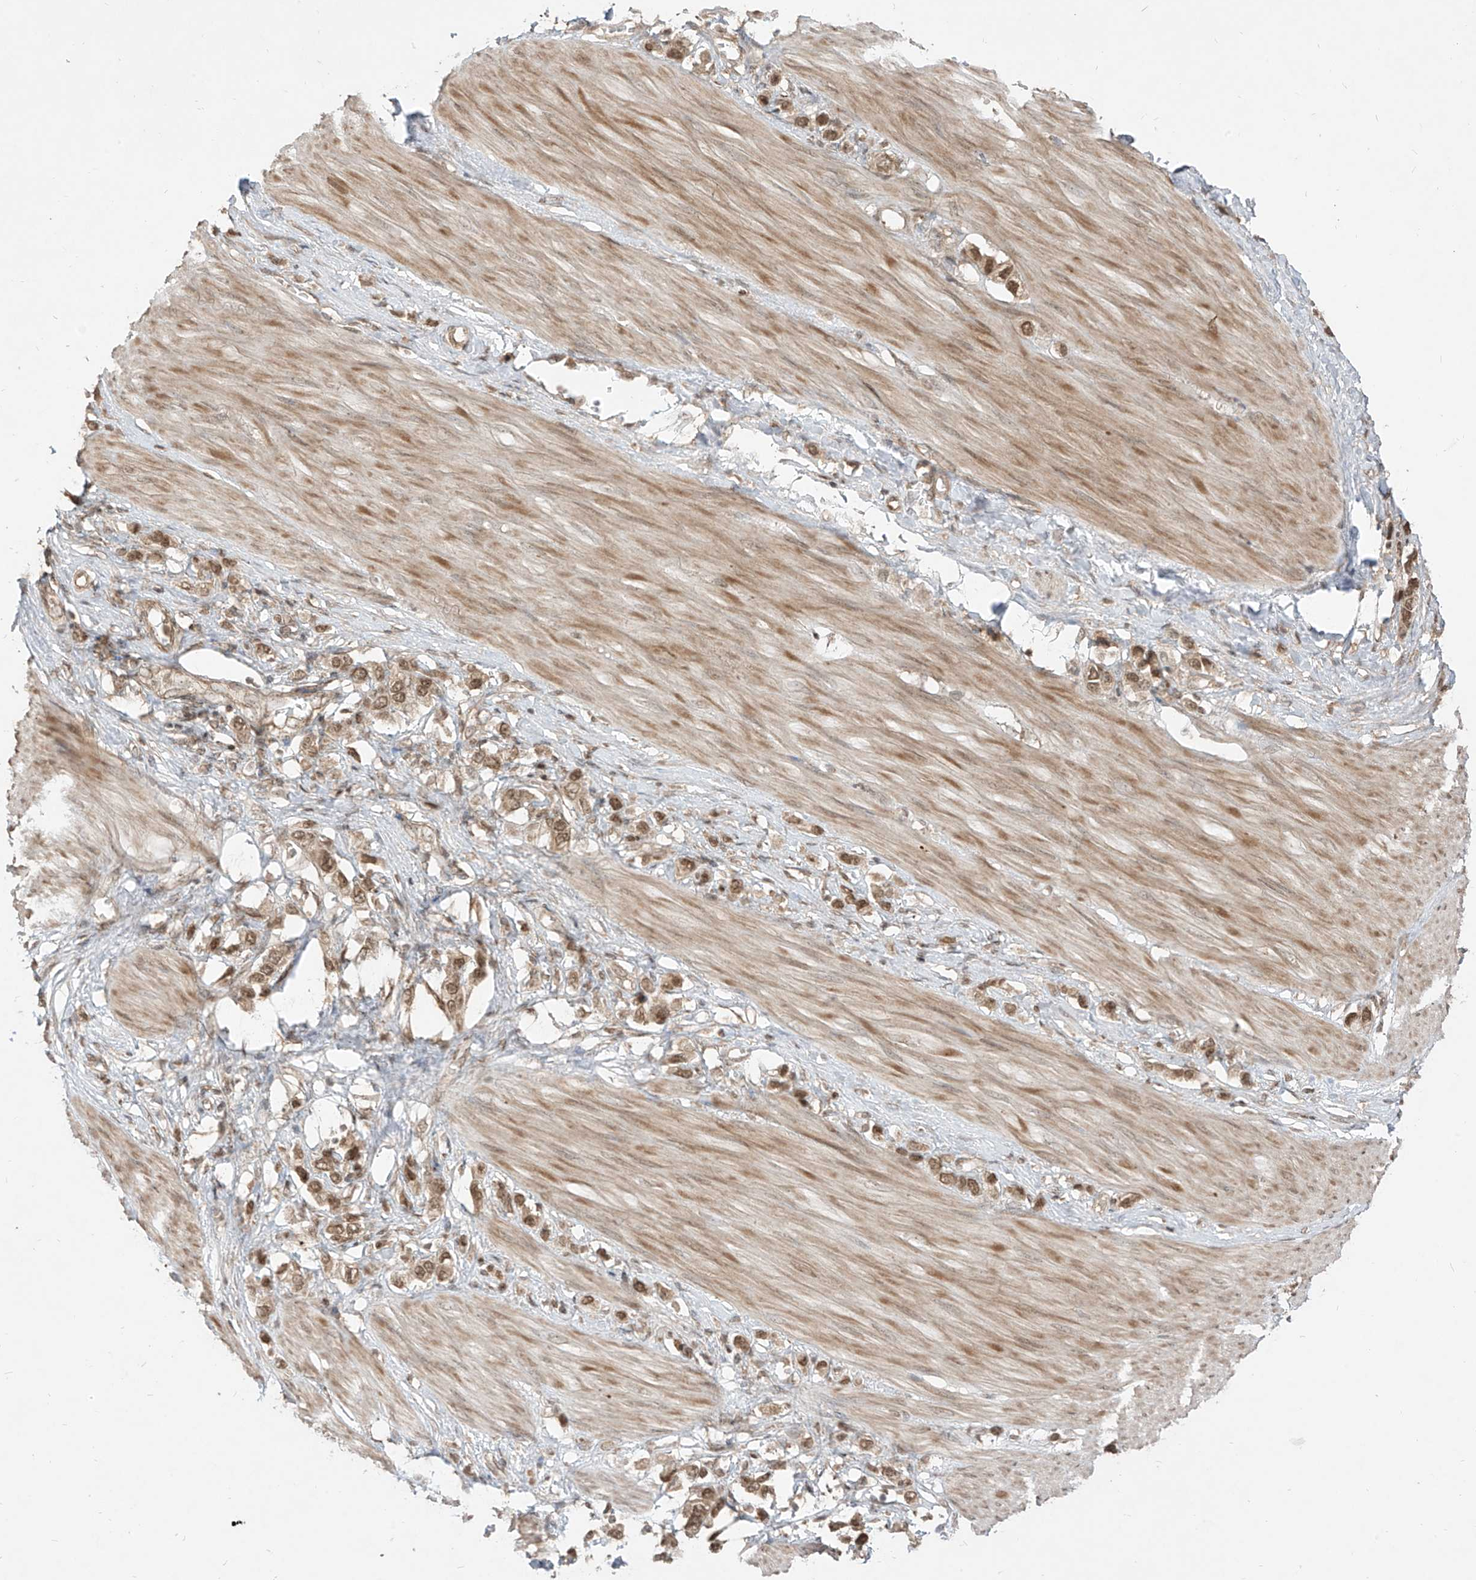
{"staining": {"intensity": "moderate", "quantity": ">75%", "location": "cytoplasmic/membranous,nuclear"}, "tissue": "stomach cancer", "cell_type": "Tumor cells", "image_type": "cancer", "snomed": [{"axis": "morphology", "description": "Adenocarcinoma, NOS"}, {"axis": "topography", "description": "Stomach"}], "caption": "This micrograph demonstrates immunohistochemistry (IHC) staining of human stomach cancer (adenocarcinoma), with medium moderate cytoplasmic/membranous and nuclear positivity in about >75% of tumor cells.", "gene": "LCOR", "patient": {"sex": "female", "age": 65}}